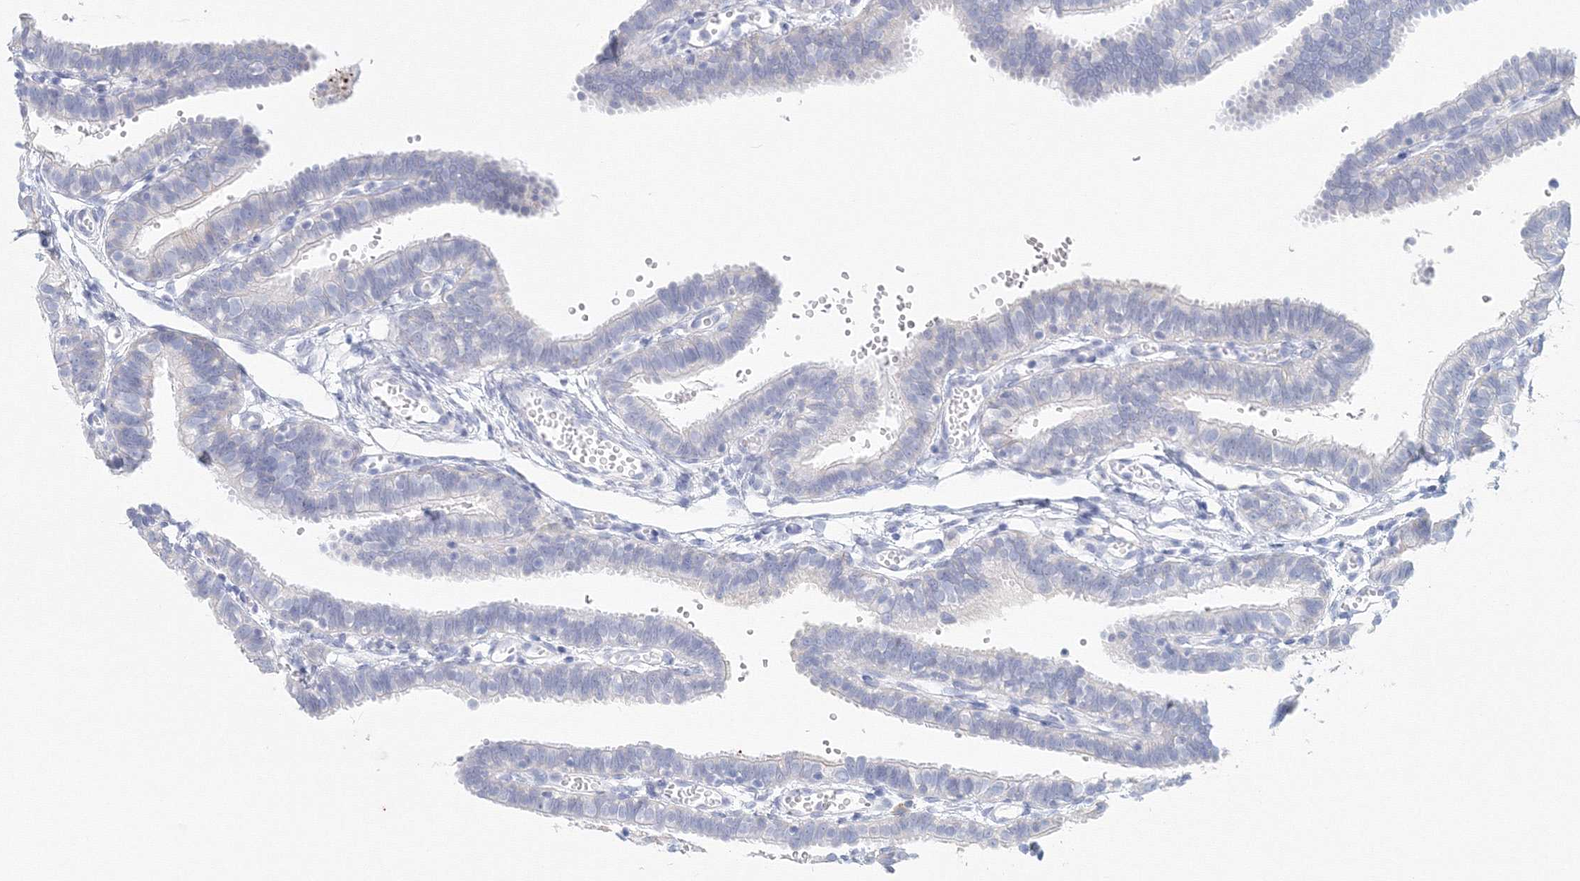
{"staining": {"intensity": "negative", "quantity": "none", "location": "none"}, "tissue": "fallopian tube", "cell_type": "Glandular cells", "image_type": "normal", "snomed": [{"axis": "morphology", "description": "Normal tissue, NOS"}, {"axis": "topography", "description": "Fallopian tube"}, {"axis": "topography", "description": "Placenta"}], "caption": "Immunohistochemical staining of benign human fallopian tube demonstrates no significant staining in glandular cells. (DAB immunohistochemistry visualized using brightfield microscopy, high magnification).", "gene": "VSIG1", "patient": {"sex": "female", "age": 34}}